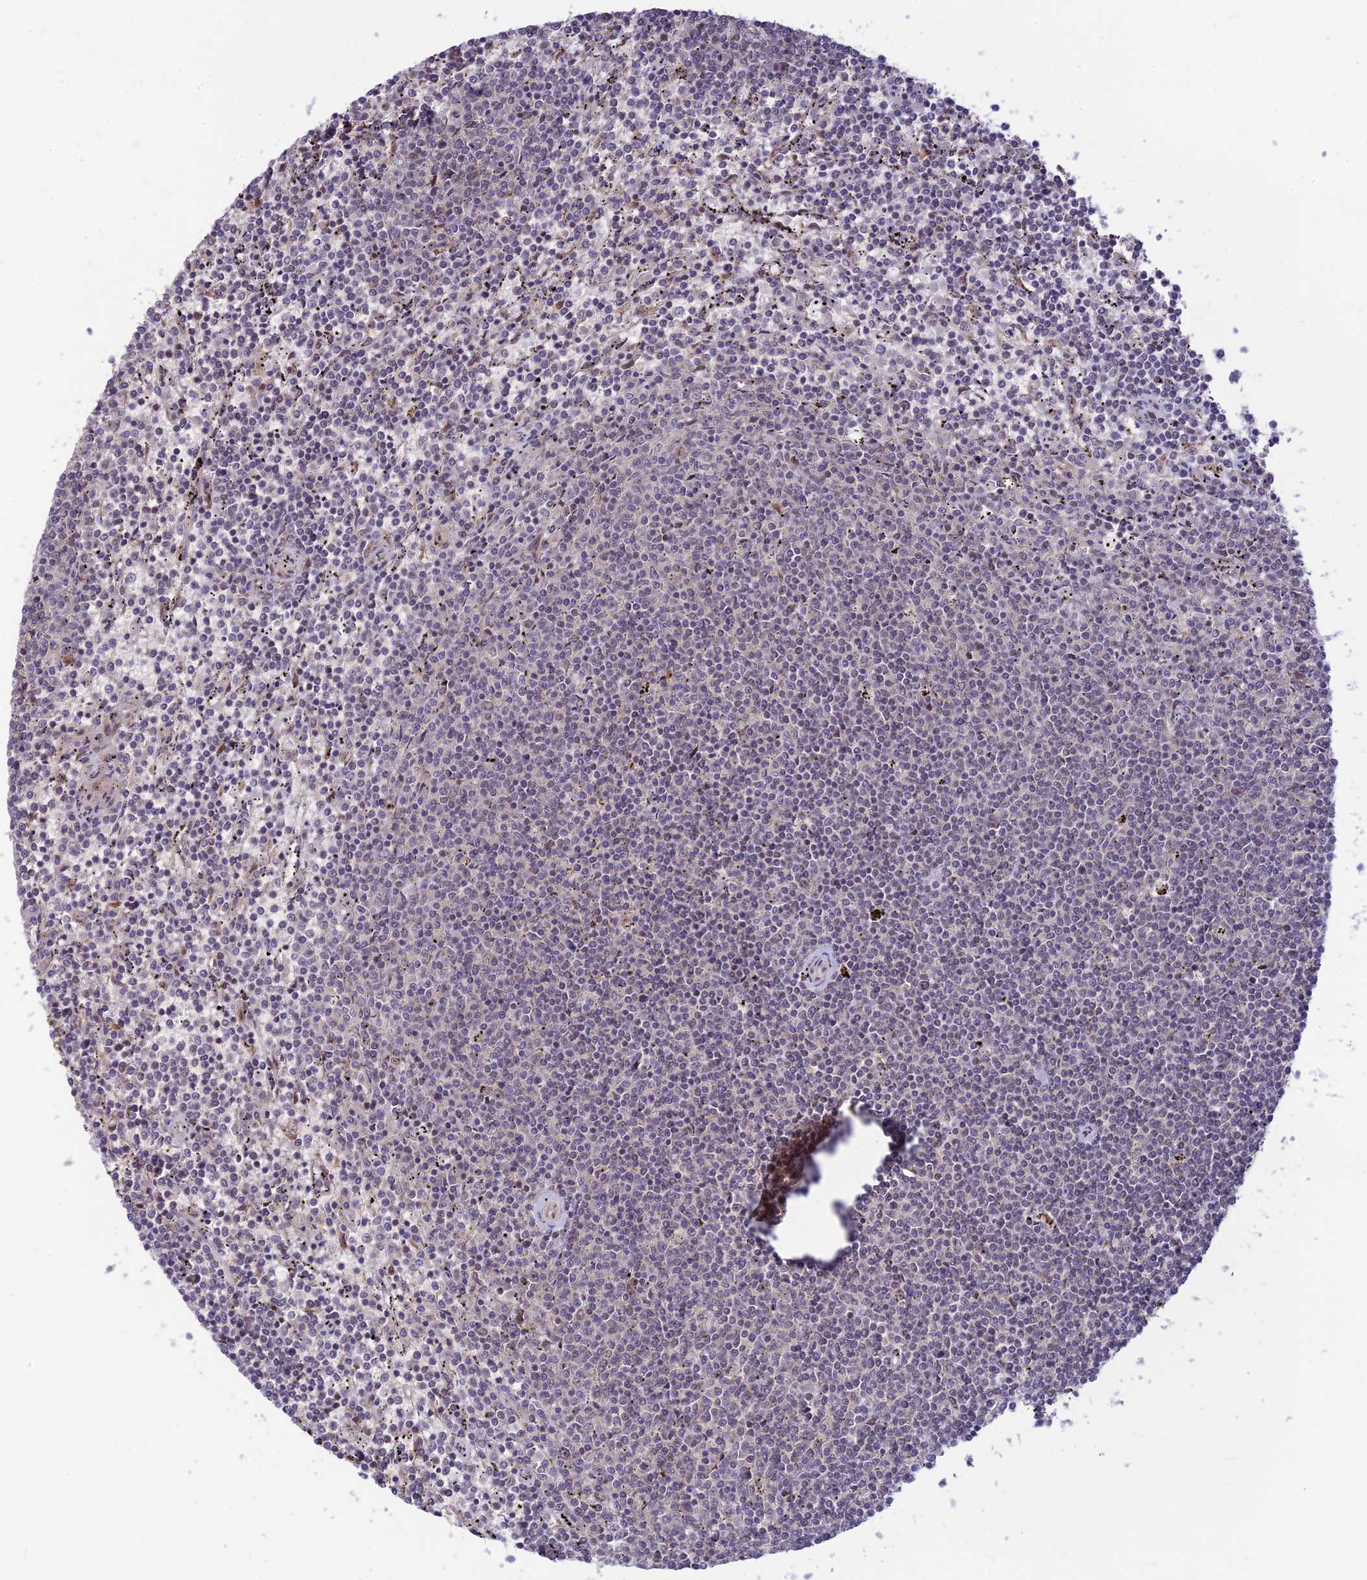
{"staining": {"intensity": "negative", "quantity": "none", "location": "none"}, "tissue": "lymphoma", "cell_type": "Tumor cells", "image_type": "cancer", "snomed": [{"axis": "morphology", "description": "Malignant lymphoma, non-Hodgkin's type, Low grade"}, {"axis": "topography", "description": "Spleen"}], "caption": "Lymphoma stained for a protein using IHC displays no staining tumor cells.", "gene": "ASPDH", "patient": {"sex": "female", "age": 50}}